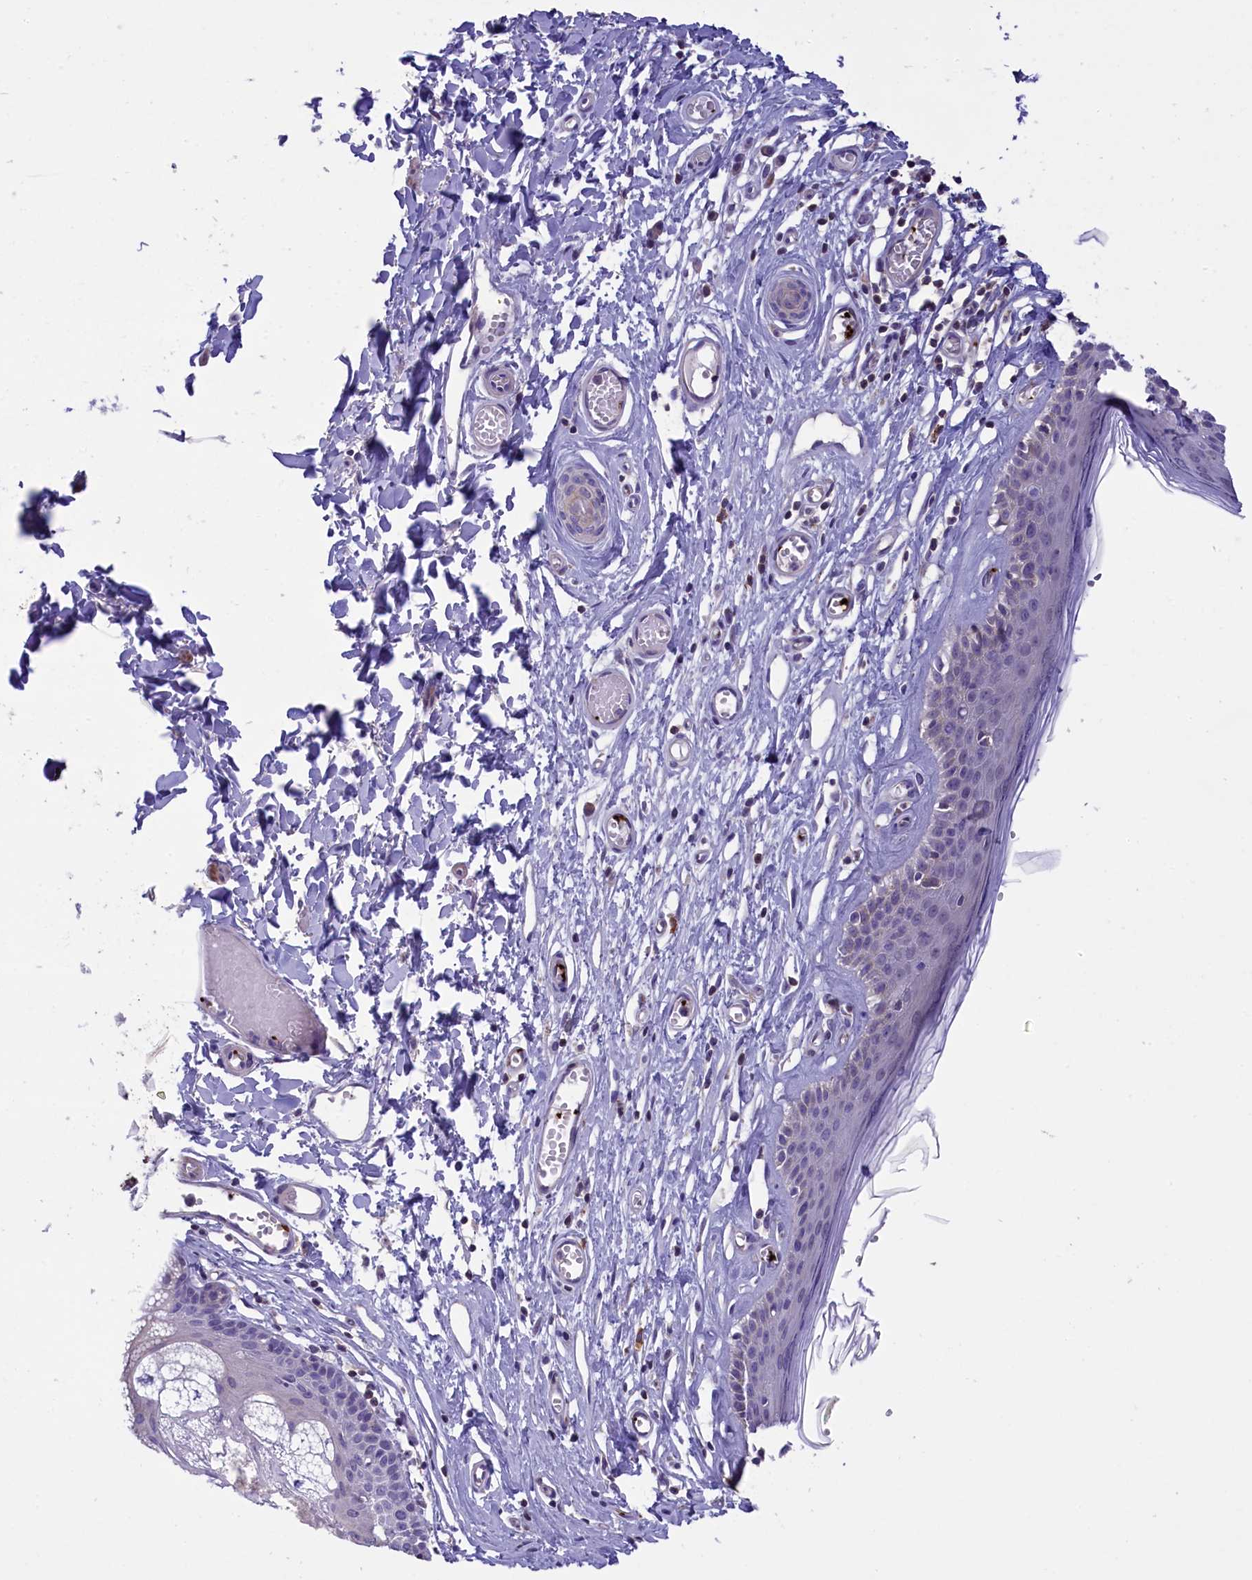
{"staining": {"intensity": "negative", "quantity": "none", "location": "none"}, "tissue": "skin", "cell_type": "Epidermal cells", "image_type": "normal", "snomed": [{"axis": "morphology", "description": "Normal tissue, NOS"}, {"axis": "topography", "description": "Adipose tissue"}, {"axis": "topography", "description": "Vascular tissue"}, {"axis": "topography", "description": "Vulva"}, {"axis": "topography", "description": "Peripheral nerve tissue"}], "caption": "A high-resolution photomicrograph shows IHC staining of unremarkable skin, which displays no significant expression in epidermal cells.", "gene": "HEATR3", "patient": {"sex": "female", "age": 86}}